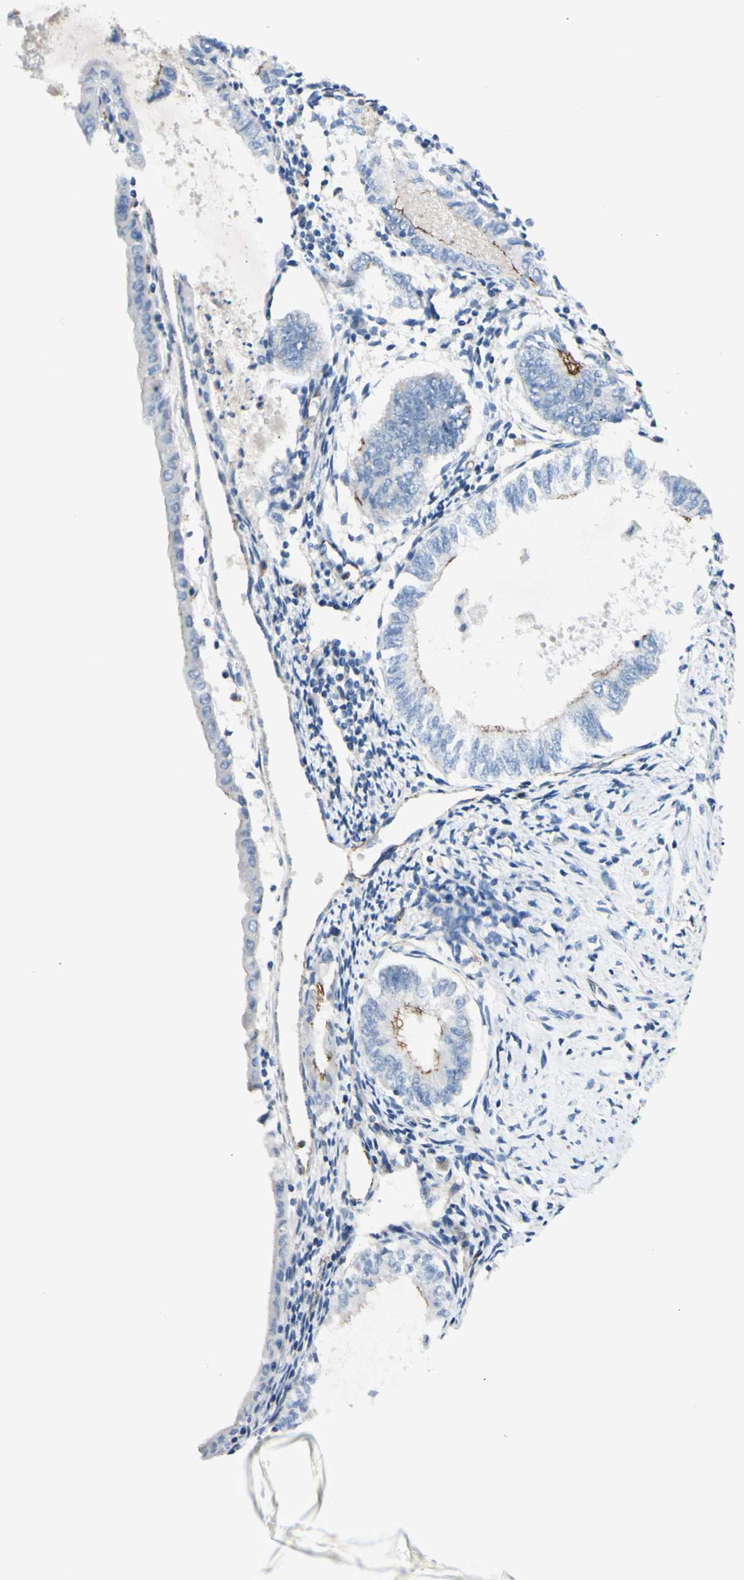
{"staining": {"intensity": "moderate", "quantity": "<25%", "location": "cytoplasmic/membranous"}, "tissue": "endometrial cancer", "cell_type": "Tumor cells", "image_type": "cancer", "snomed": [{"axis": "morphology", "description": "Adenocarcinoma, NOS"}, {"axis": "topography", "description": "Endometrium"}], "caption": "A micrograph showing moderate cytoplasmic/membranous positivity in approximately <25% of tumor cells in adenocarcinoma (endometrial), as visualized by brown immunohistochemical staining.", "gene": "TJP1", "patient": {"sex": "female", "age": 86}}